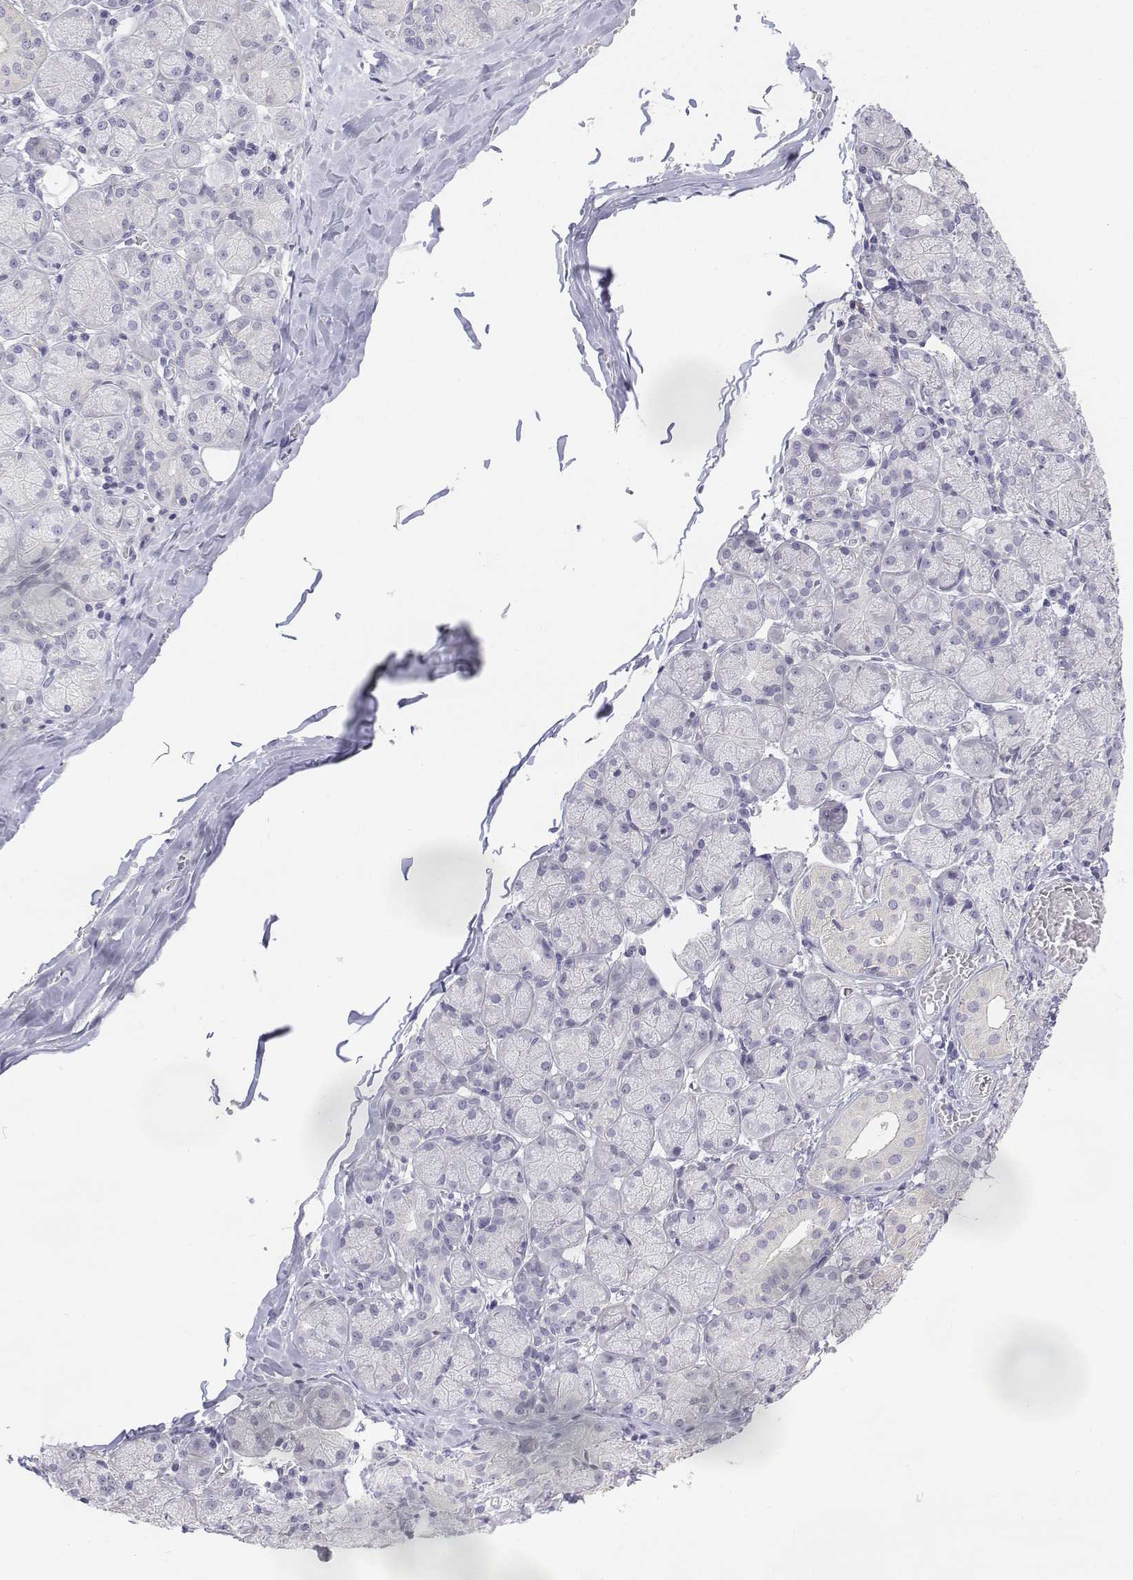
{"staining": {"intensity": "negative", "quantity": "none", "location": "none"}, "tissue": "salivary gland", "cell_type": "Glandular cells", "image_type": "normal", "snomed": [{"axis": "morphology", "description": "Normal tissue, NOS"}, {"axis": "topography", "description": "Salivary gland"}, {"axis": "topography", "description": "Peripheral nerve tissue"}], "caption": "Immunohistochemistry (IHC) of benign human salivary gland shows no expression in glandular cells. (Stains: DAB immunohistochemistry (IHC) with hematoxylin counter stain, Microscopy: brightfield microscopy at high magnification).", "gene": "LGSN", "patient": {"sex": "female", "age": 24}}